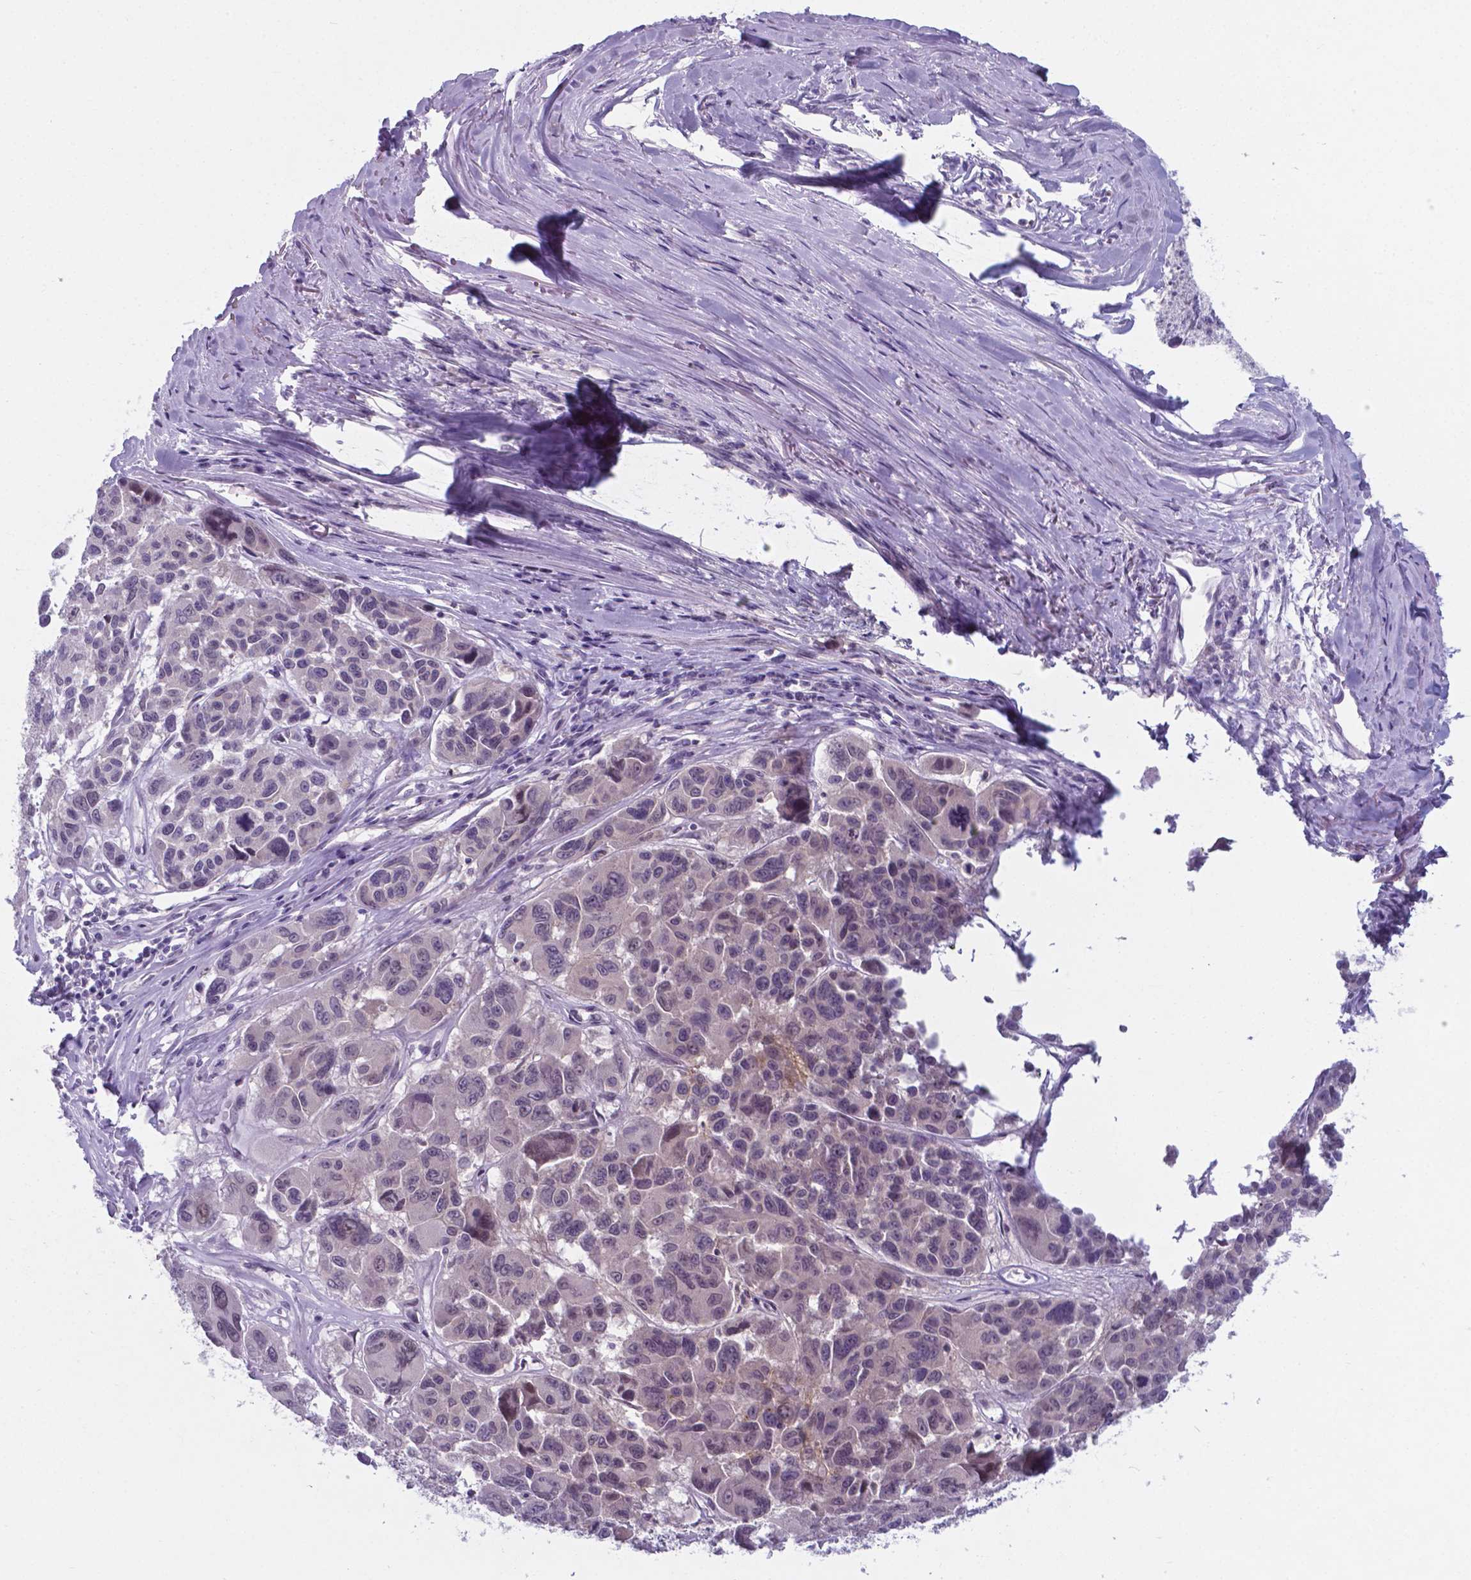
{"staining": {"intensity": "negative", "quantity": "none", "location": "none"}, "tissue": "melanoma", "cell_type": "Tumor cells", "image_type": "cancer", "snomed": [{"axis": "morphology", "description": "Malignant melanoma, NOS"}, {"axis": "topography", "description": "Skin"}], "caption": "Tumor cells are negative for brown protein staining in malignant melanoma. (DAB (3,3'-diaminobenzidine) immunohistochemistry visualized using brightfield microscopy, high magnification).", "gene": "AP5B1", "patient": {"sex": "female", "age": 66}}